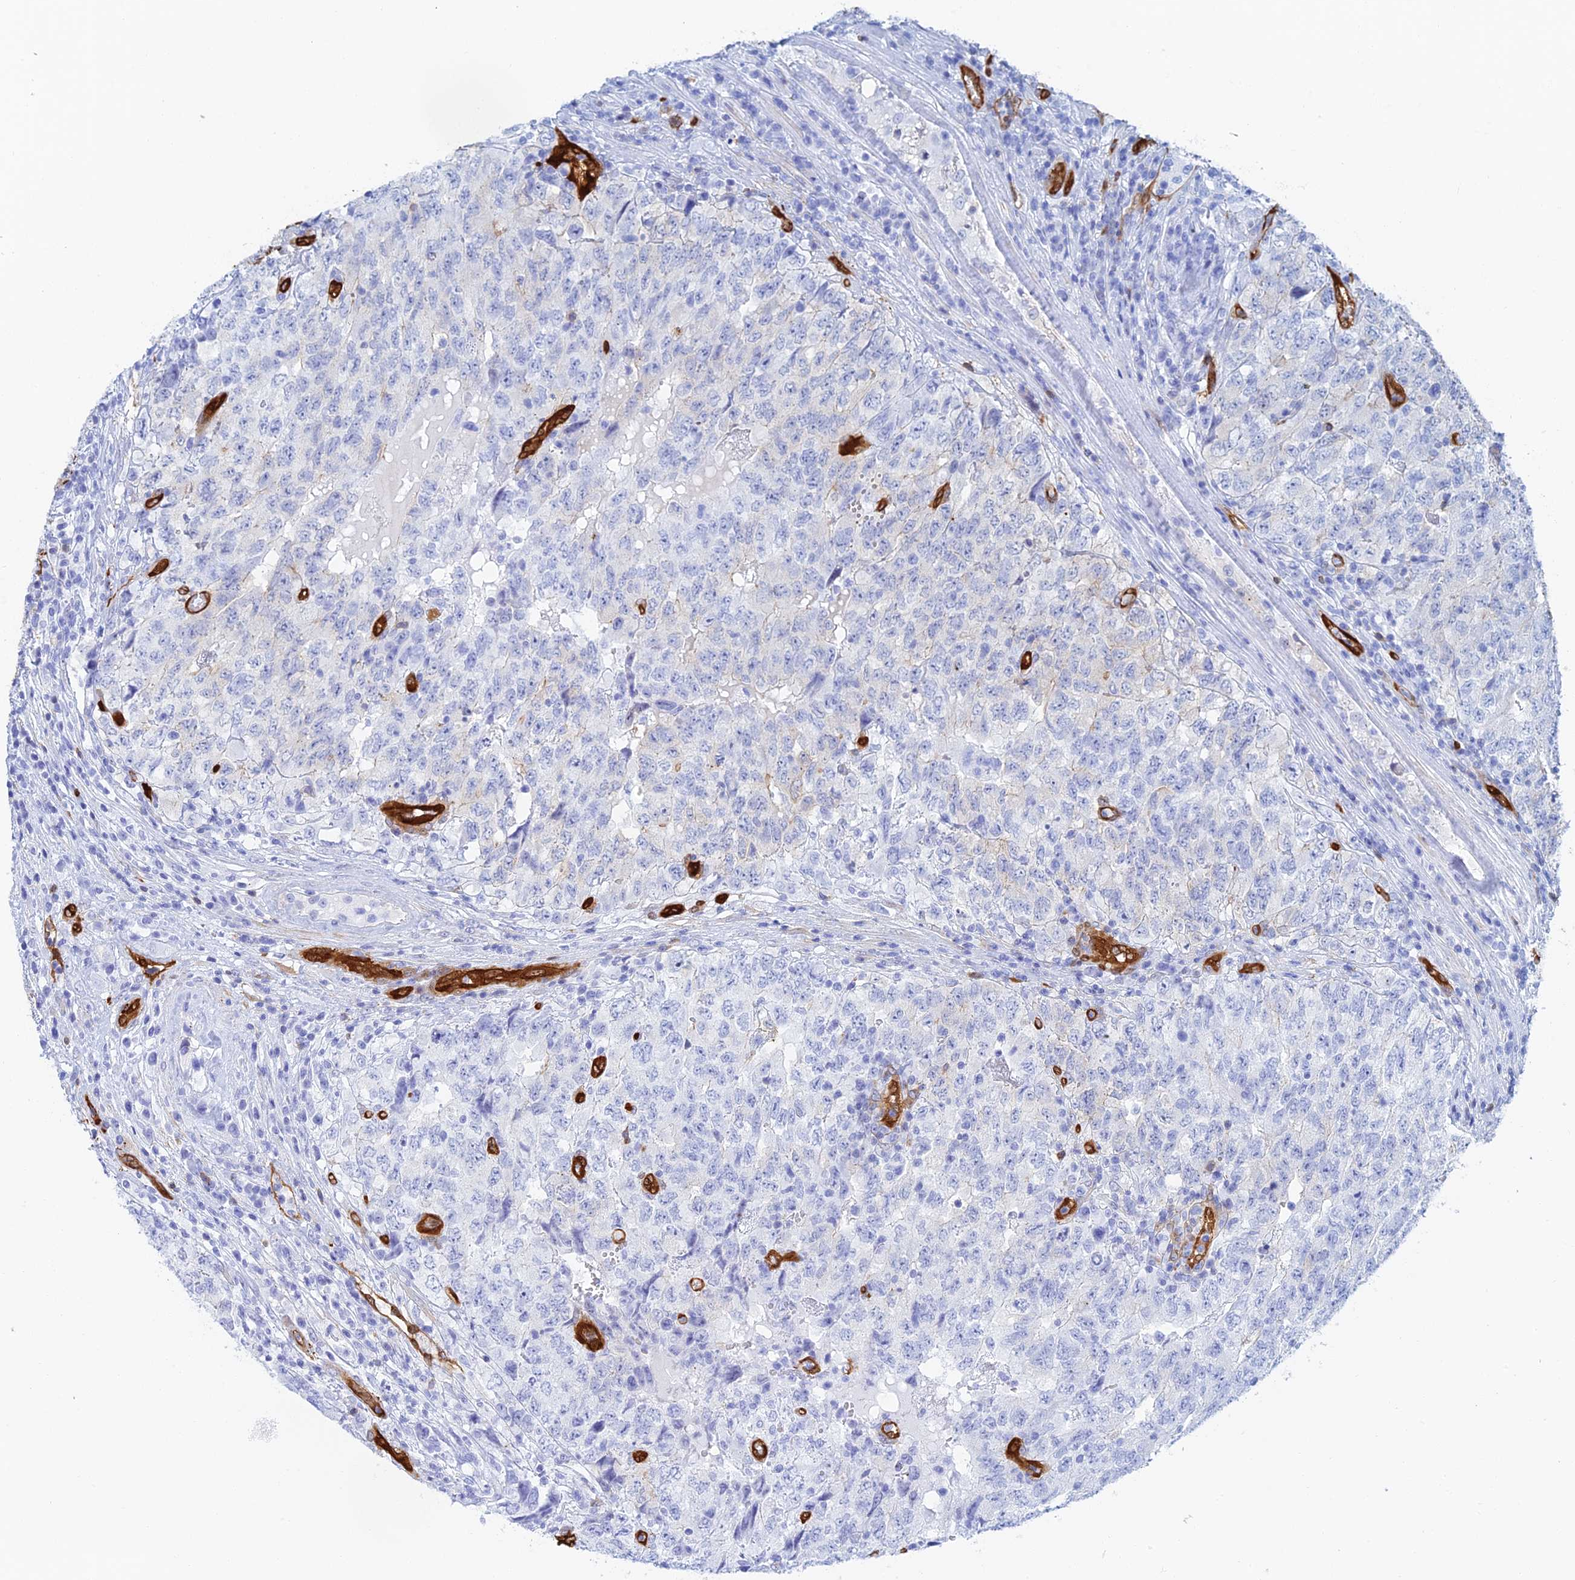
{"staining": {"intensity": "negative", "quantity": "none", "location": "none"}, "tissue": "testis cancer", "cell_type": "Tumor cells", "image_type": "cancer", "snomed": [{"axis": "morphology", "description": "Carcinoma, Embryonal, NOS"}, {"axis": "topography", "description": "Testis"}], "caption": "This micrograph is of testis embryonal carcinoma stained with immunohistochemistry (IHC) to label a protein in brown with the nuclei are counter-stained blue. There is no expression in tumor cells.", "gene": "CRIP2", "patient": {"sex": "male", "age": 34}}